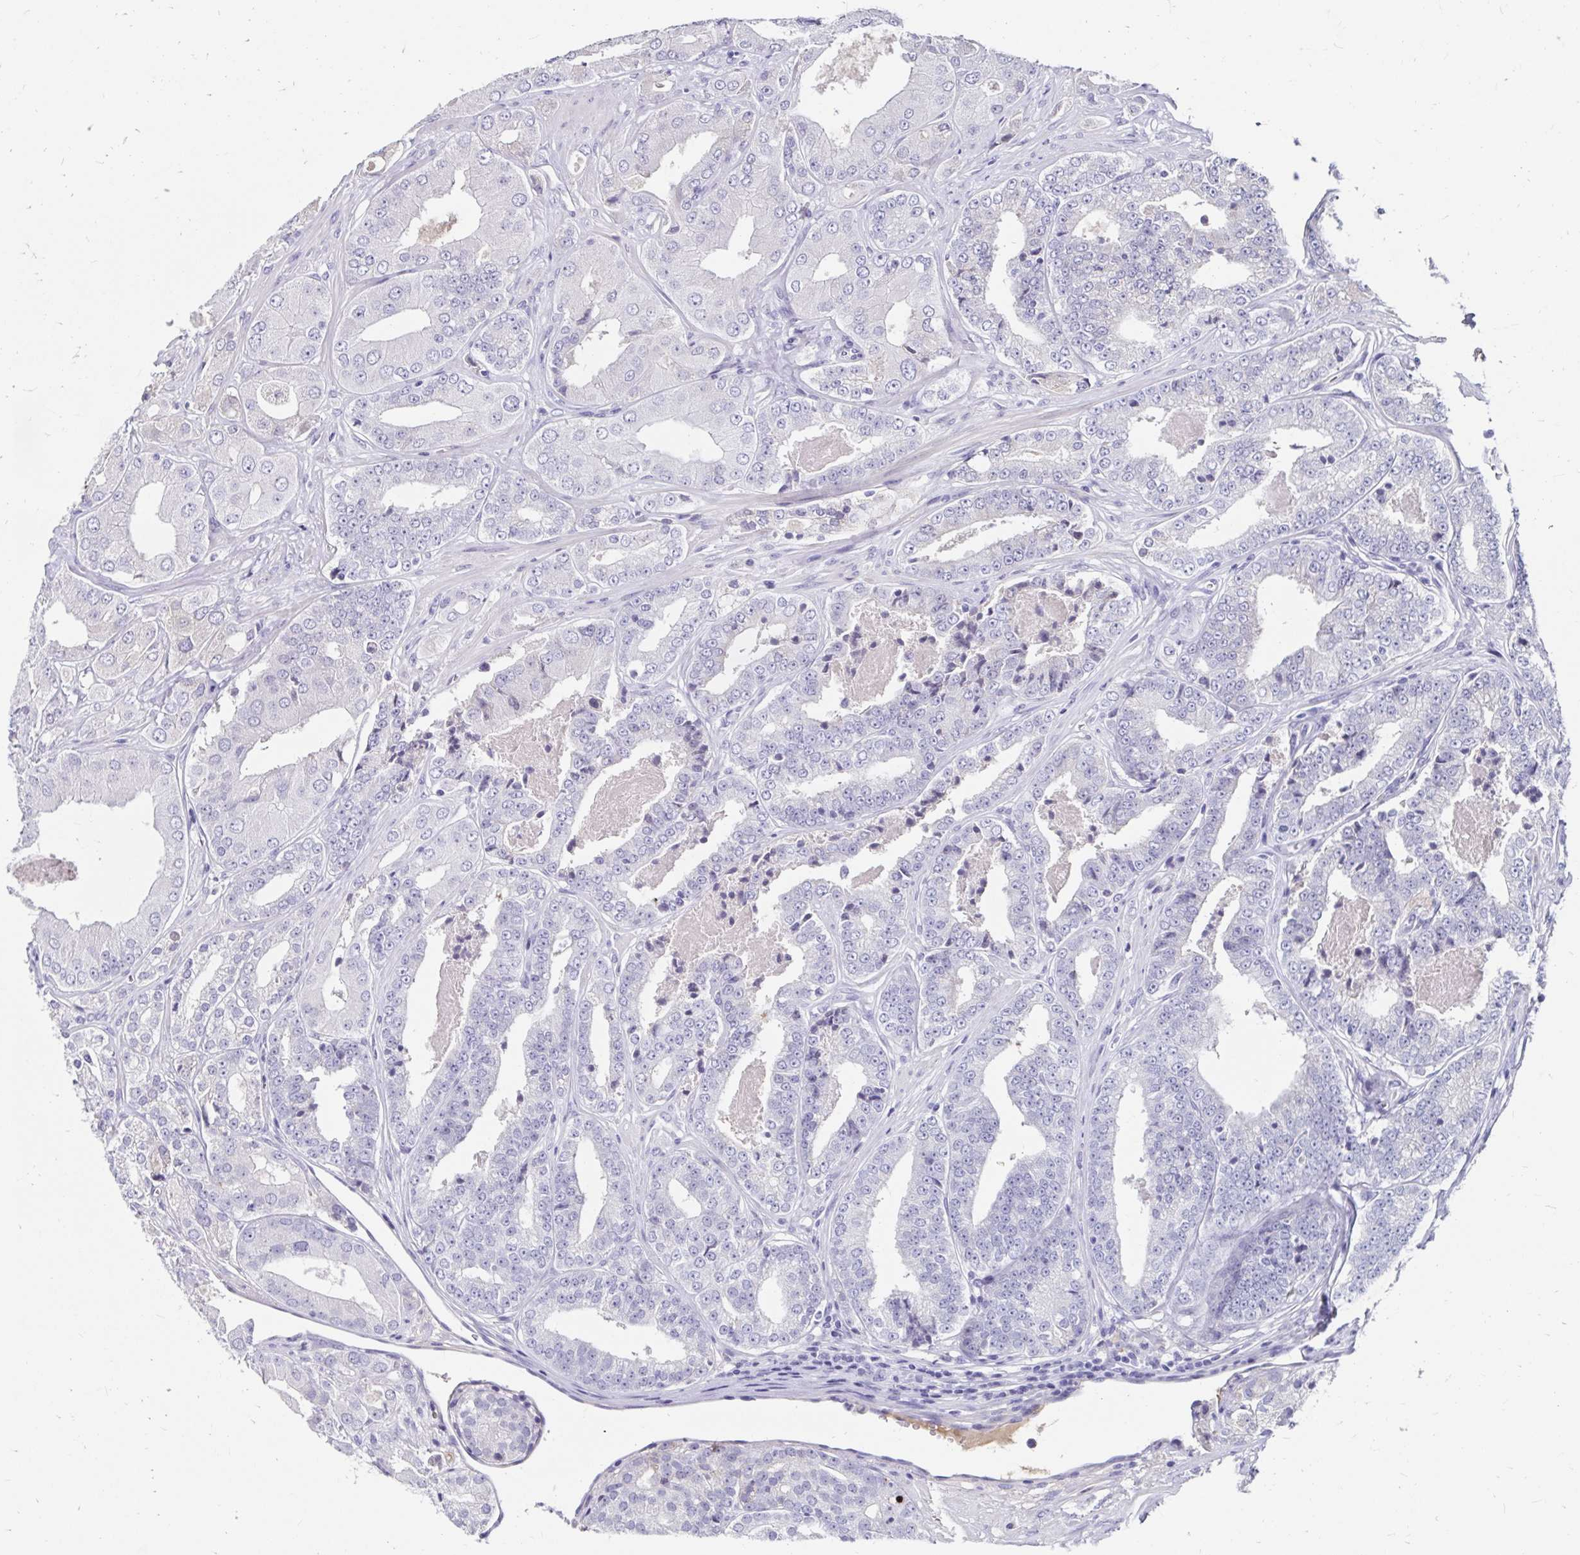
{"staining": {"intensity": "negative", "quantity": "none", "location": "none"}, "tissue": "prostate cancer", "cell_type": "Tumor cells", "image_type": "cancer", "snomed": [{"axis": "morphology", "description": "Adenocarcinoma, Low grade"}, {"axis": "topography", "description": "Prostate"}], "caption": "Immunohistochemistry (IHC) photomicrograph of neoplastic tissue: low-grade adenocarcinoma (prostate) stained with DAB (3,3'-diaminobenzidine) reveals no significant protein positivity in tumor cells.", "gene": "SCG3", "patient": {"sex": "male", "age": 60}}